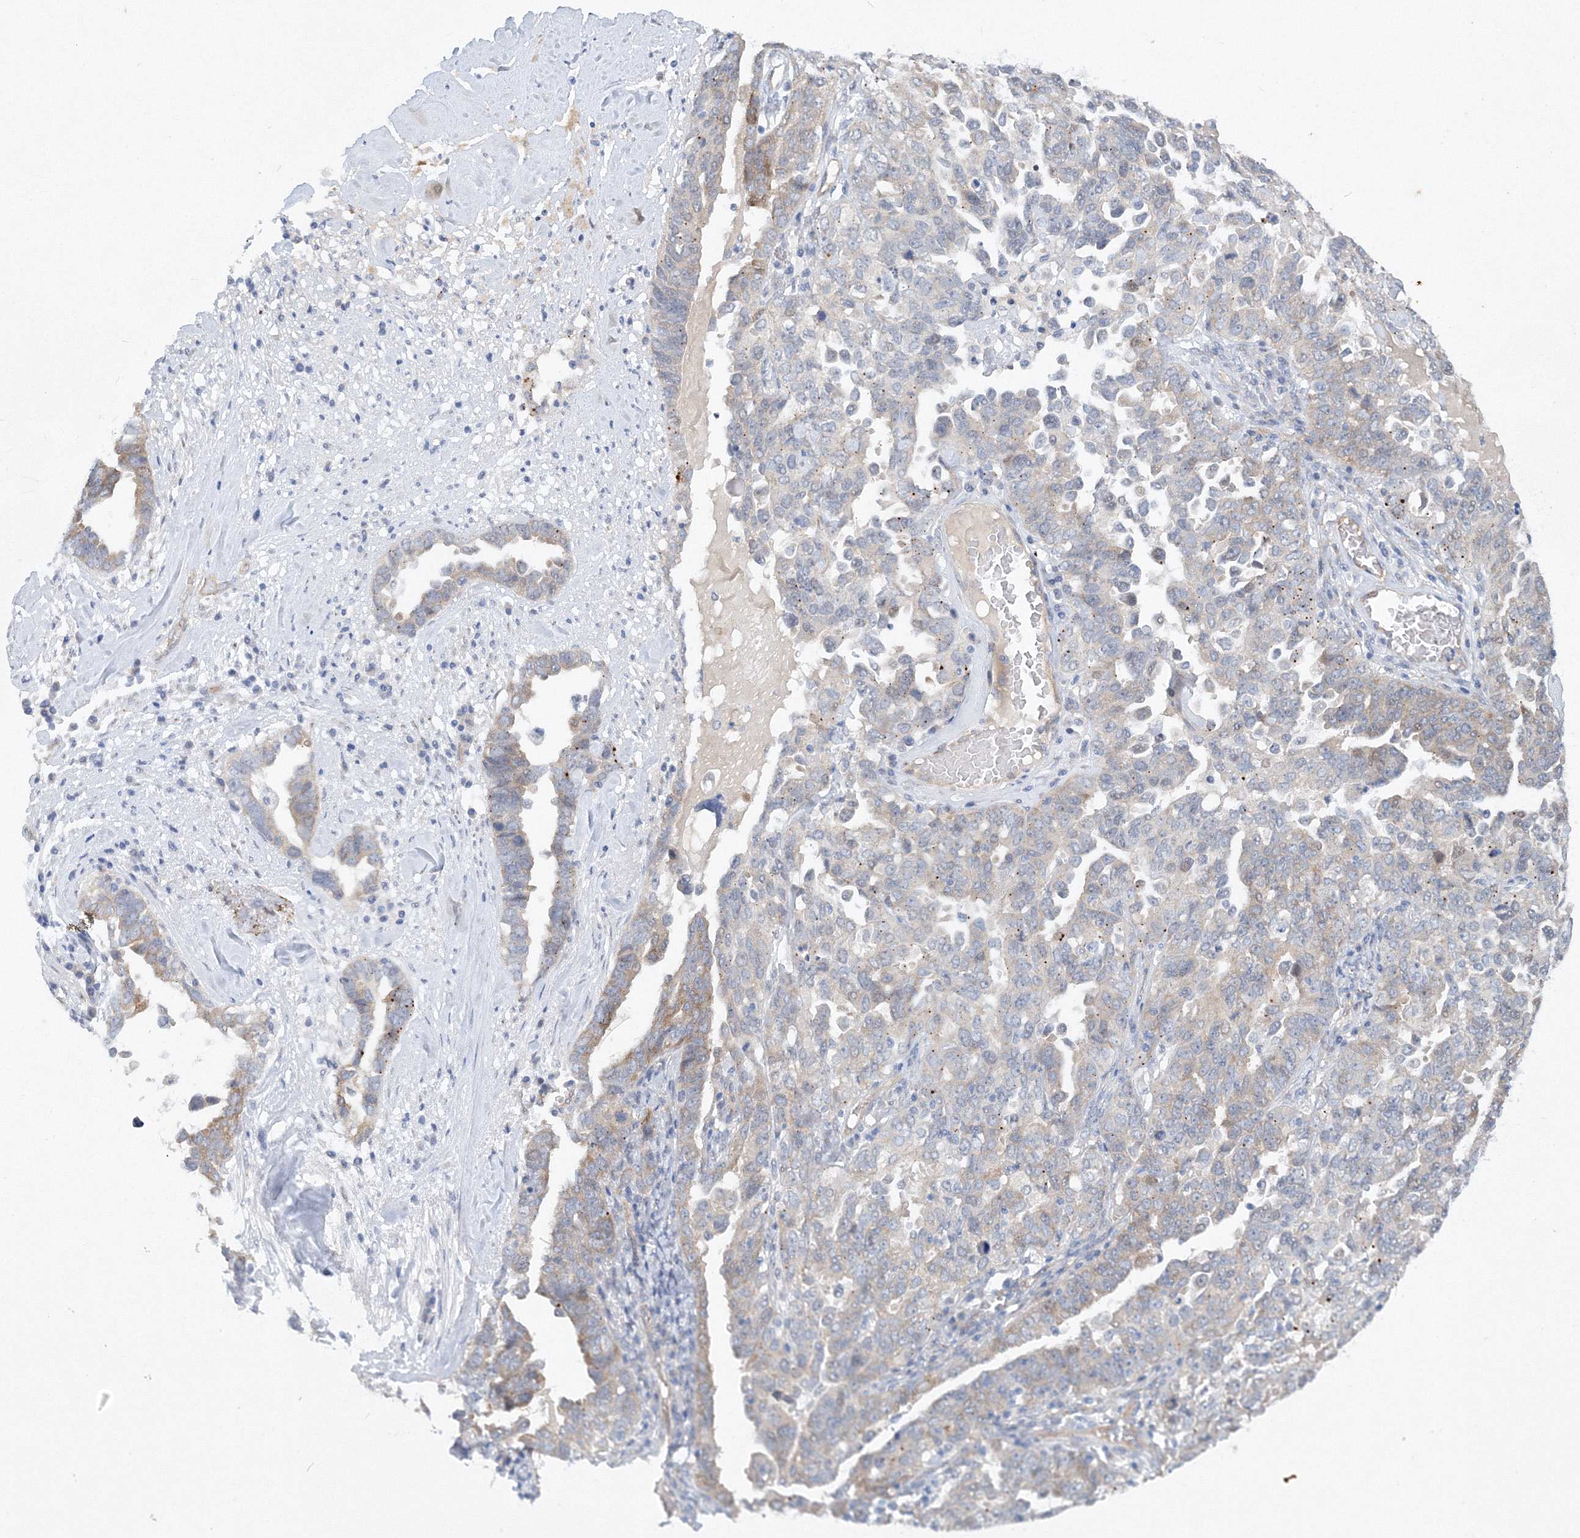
{"staining": {"intensity": "moderate", "quantity": "<25%", "location": "cytoplasmic/membranous"}, "tissue": "ovarian cancer", "cell_type": "Tumor cells", "image_type": "cancer", "snomed": [{"axis": "morphology", "description": "Carcinoma, endometroid"}, {"axis": "topography", "description": "Ovary"}], "caption": "Ovarian endometroid carcinoma tissue exhibits moderate cytoplasmic/membranous expression in approximately <25% of tumor cells, visualized by immunohistochemistry.", "gene": "TANC1", "patient": {"sex": "female", "age": 62}}